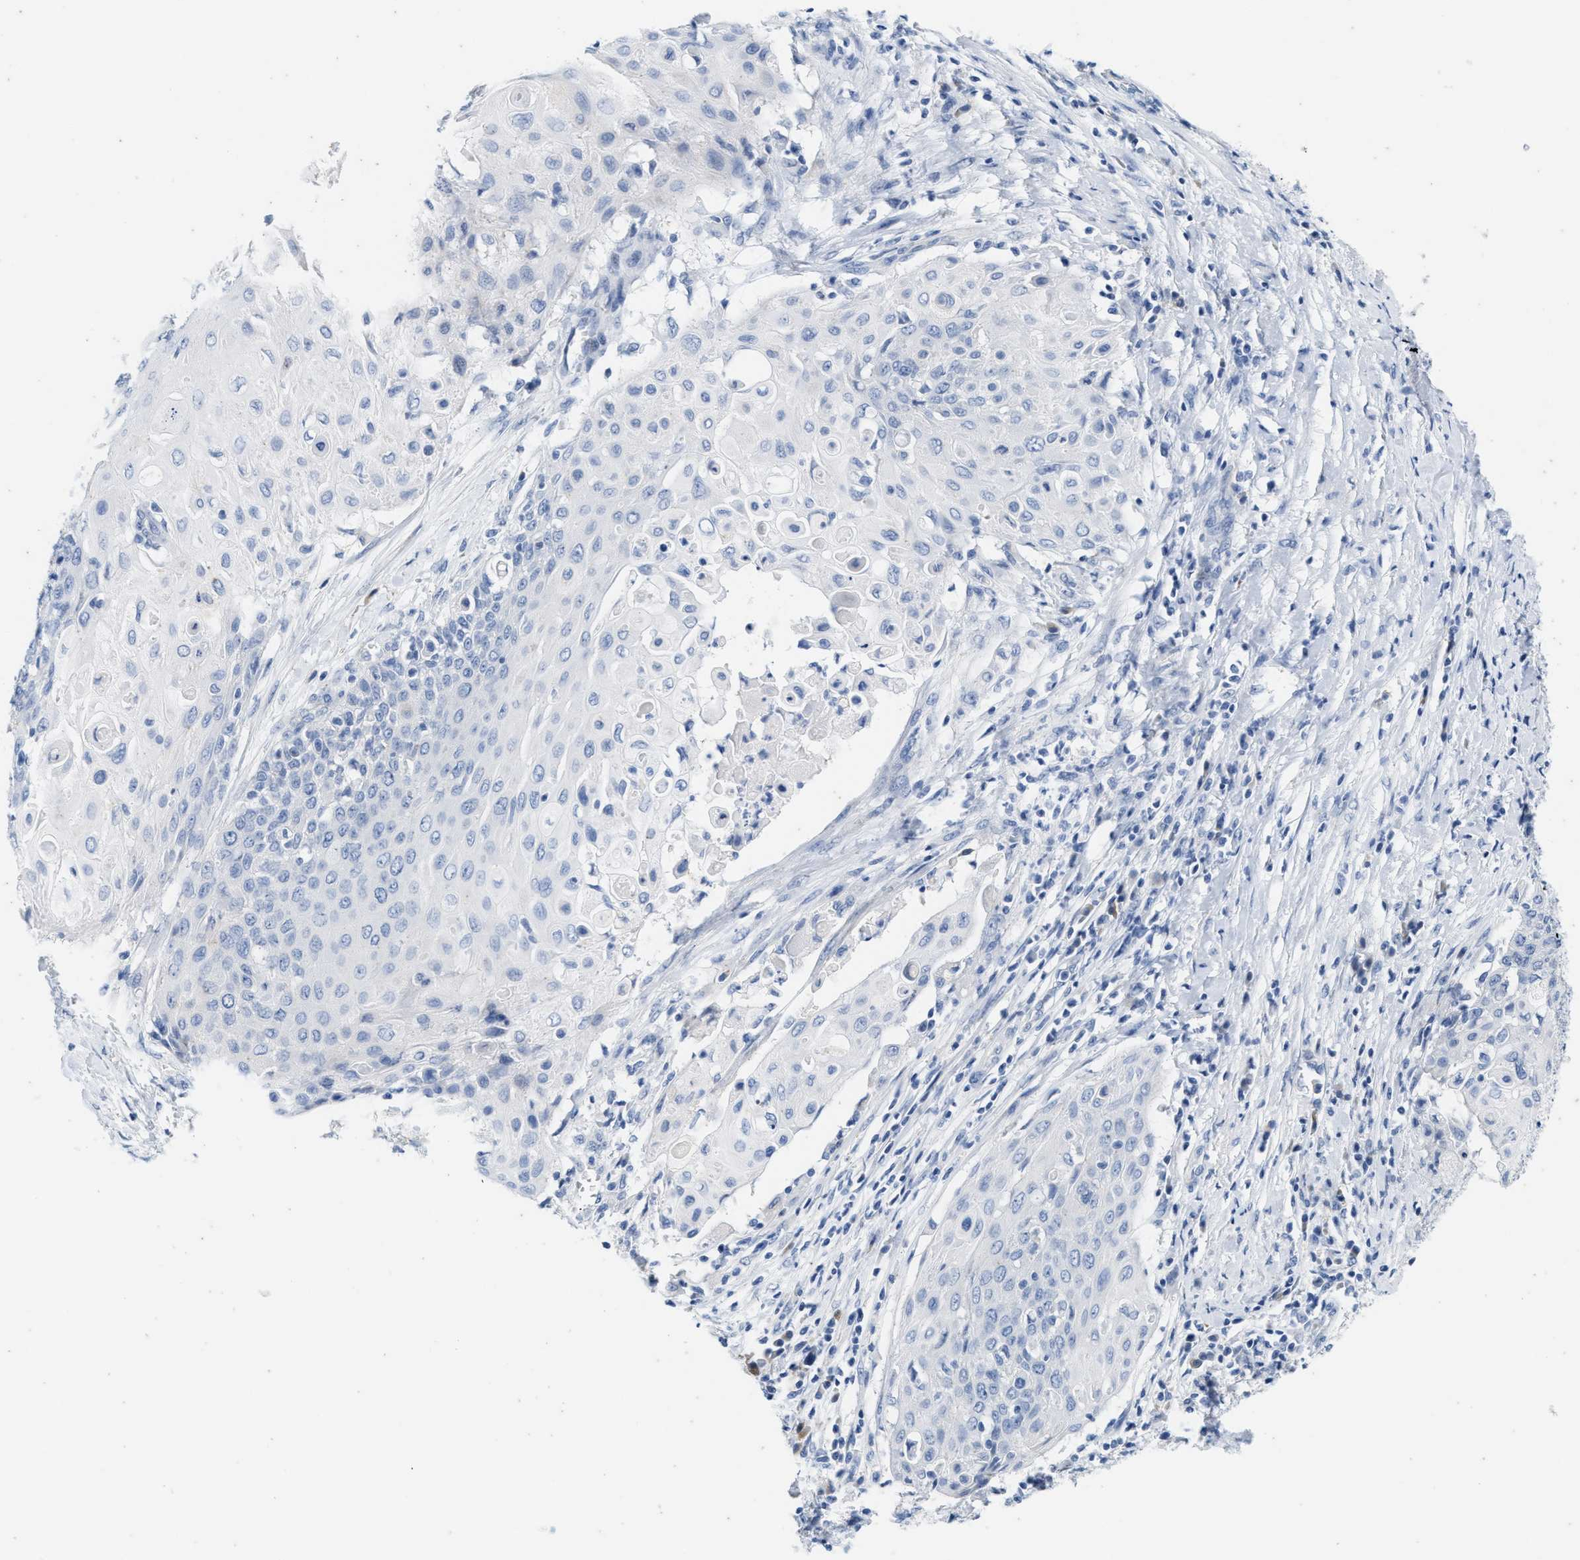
{"staining": {"intensity": "negative", "quantity": "none", "location": "none"}, "tissue": "cervical cancer", "cell_type": "Tumor cells", "image_type": "cancer", "snomed": [{"axis": "morphology", "description": "Squamous cell carcinoma, NOS"}, {"axis": "topography", "description": "Cervix"}], "caption": "Squamous cell carcinoma (cervical) stained for a protein using immunohistochemistry reveals no staining tumor cells.", "gene": "ABCB11", "patient": {"sex": "female", "age": 39}}